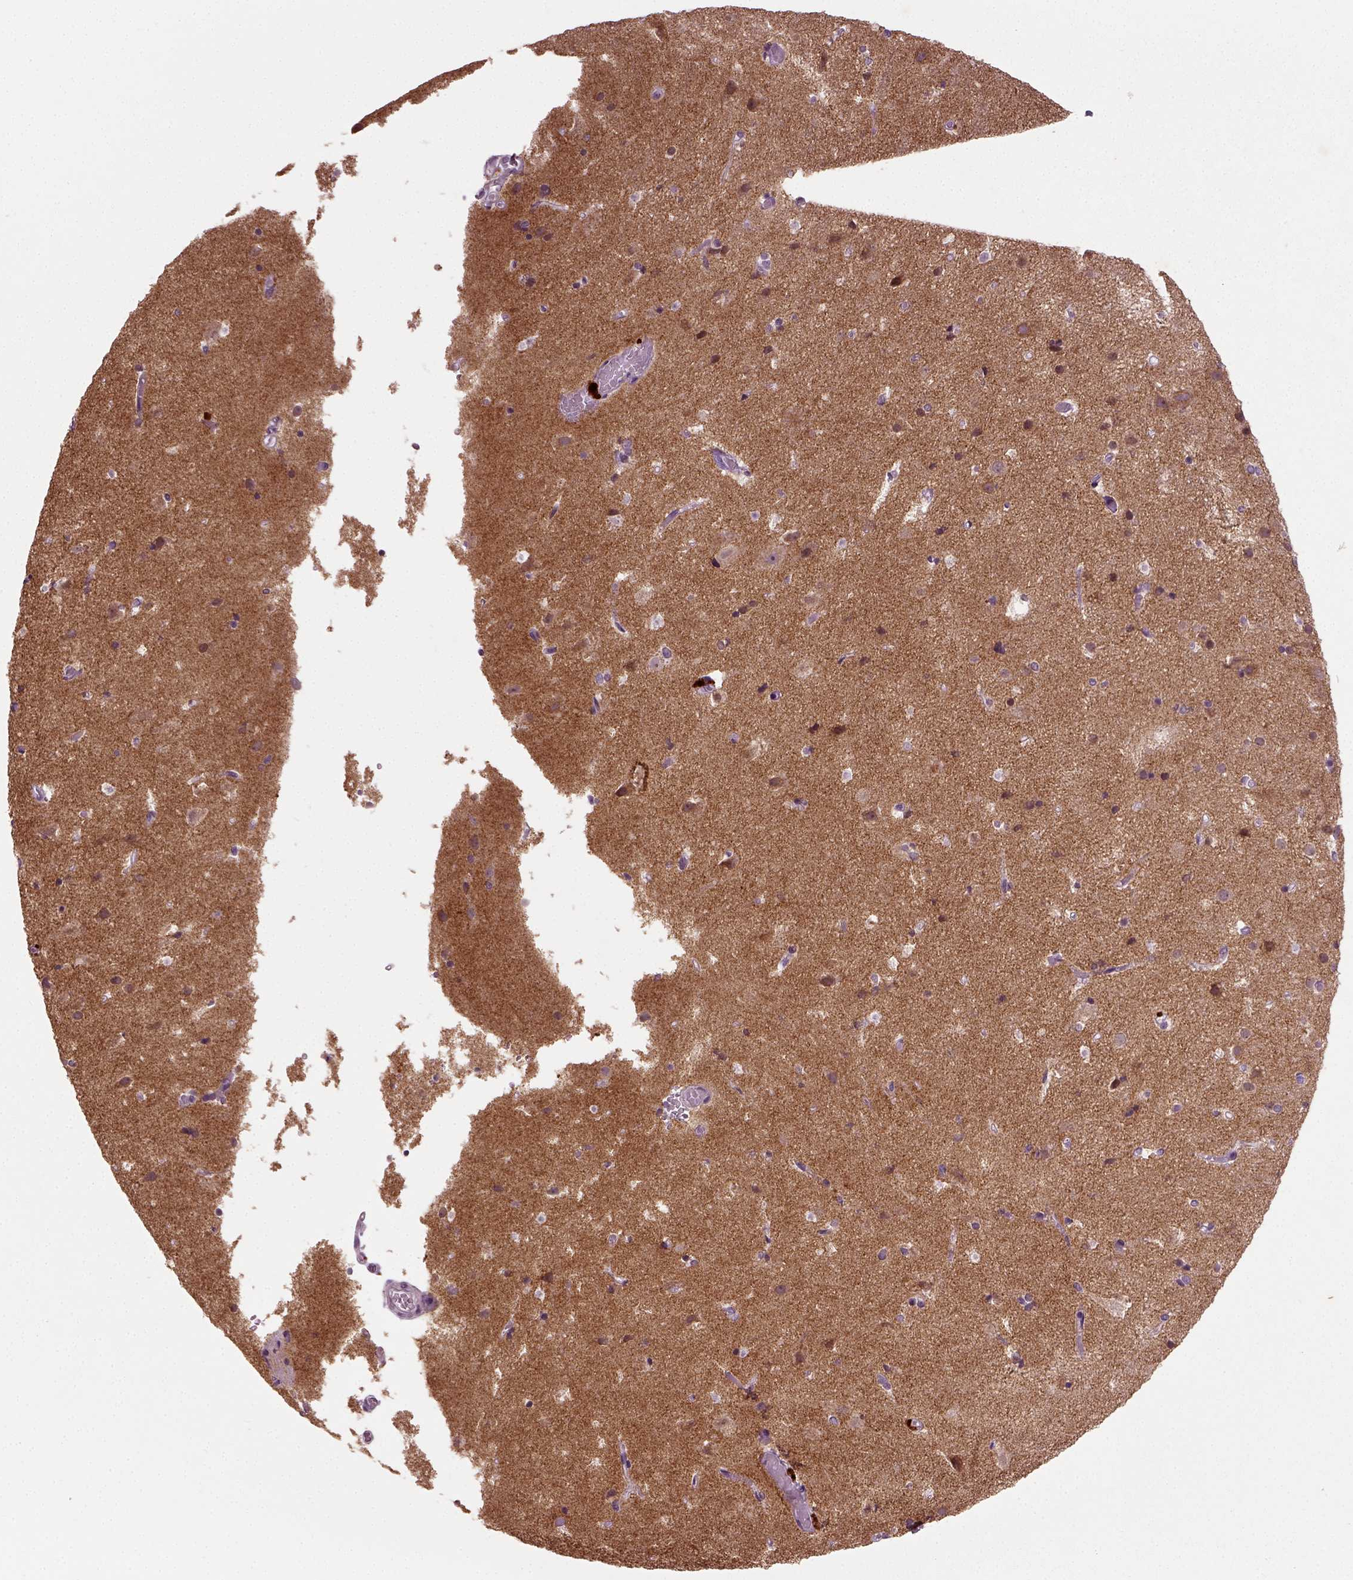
{"staining": {"intensity": "negative", "quantity": "none", "location": "none"}, "tissue": "cerebral cortex", "cell_type": "Endothelial cells", "image_type": "normal", "snomed": [{"axis": "morphology", "description": "Normal tissue, NOS"}, {"axis": "topography", "description": "Cerebral cortex"}], "caption": "This is an immunohistochemistry (IHC) image of unremarkable cerebral cortex. There is no staining in endothelial cells.", "gene": "SYNGAP1", "patient": {"sex": "female", "age": 52}}